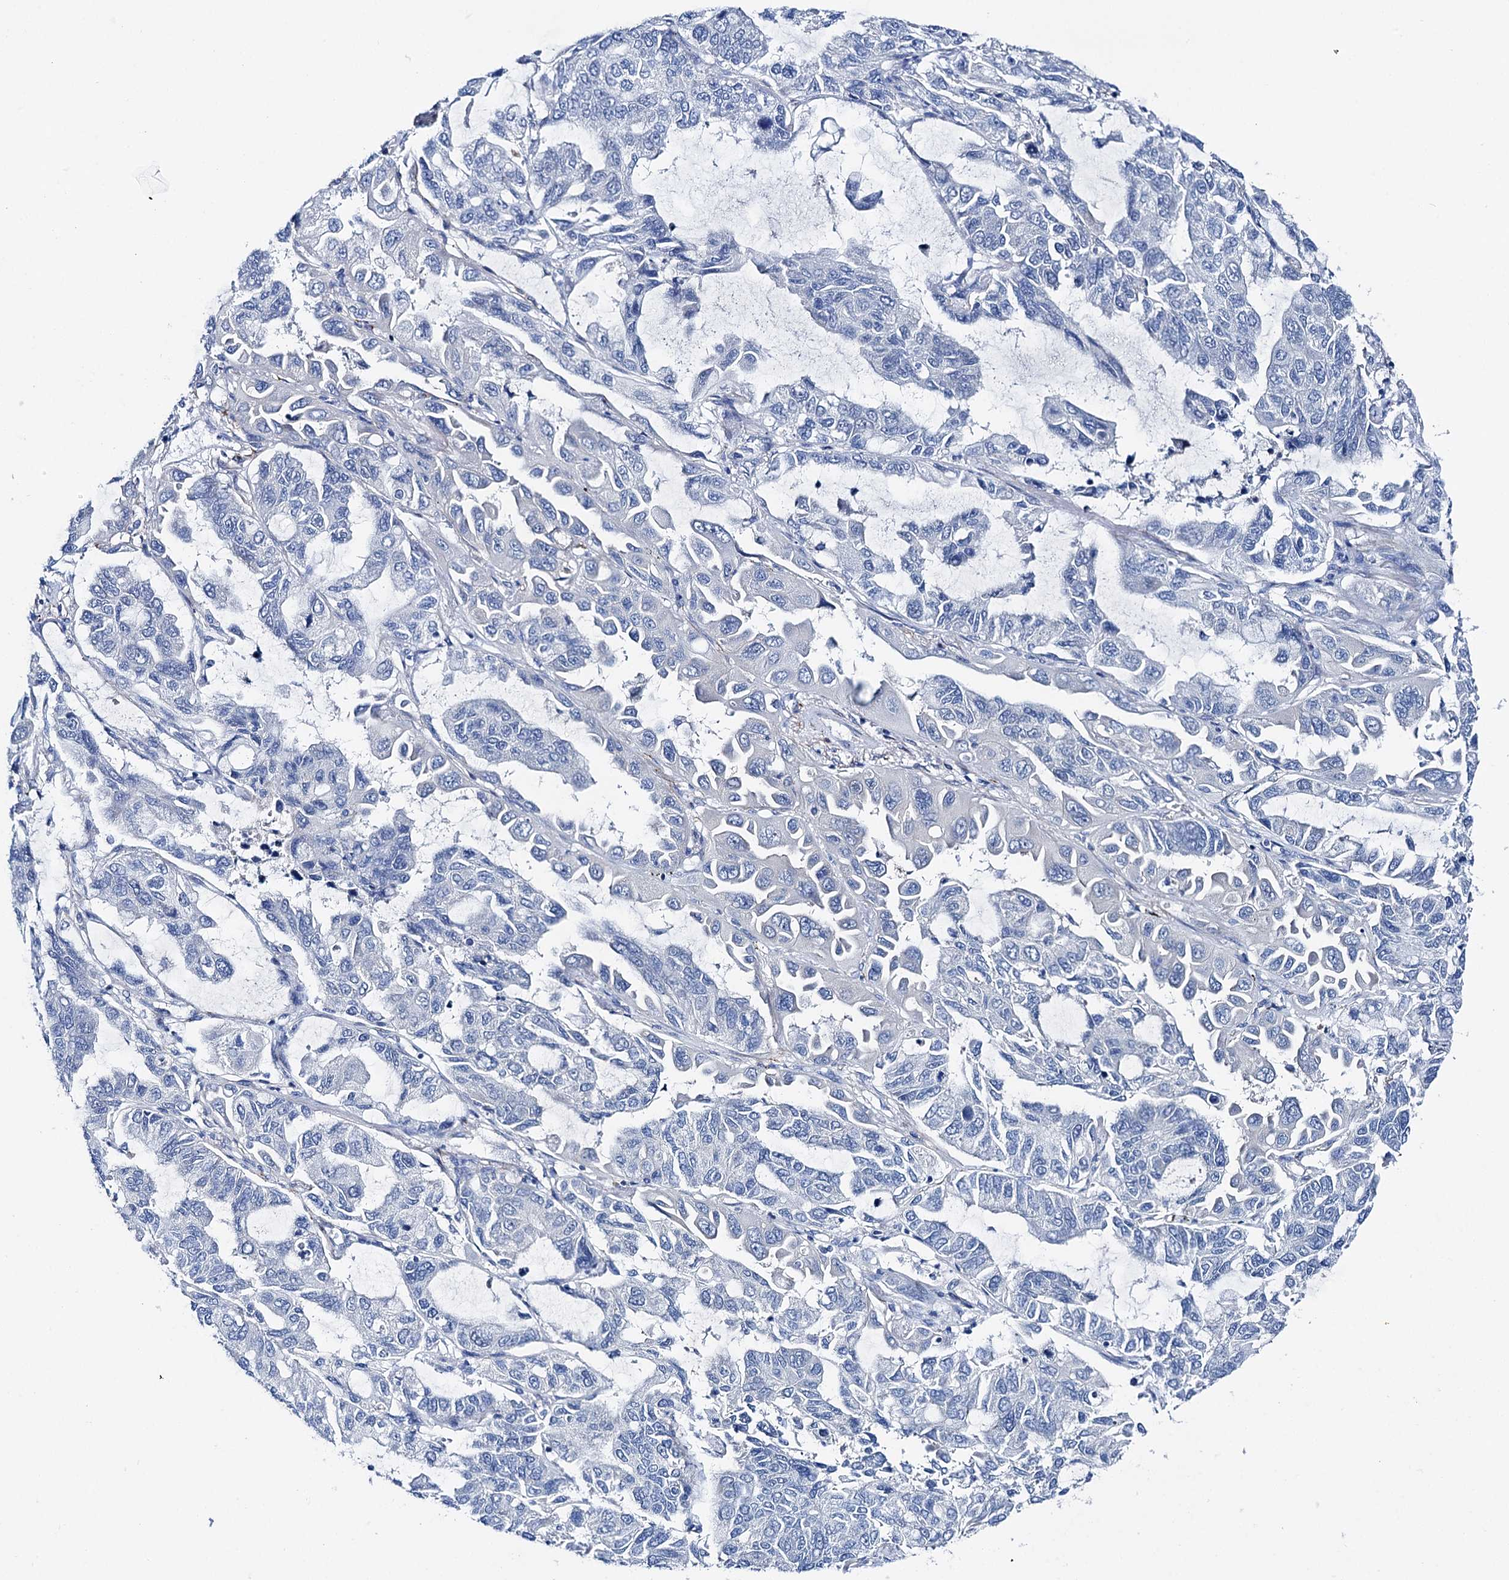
{"staining": {"intensity": "negative", "quantity": "none", "location": "none"}, "tissue": "lung cancer", "cell_type": "Tumor cells", "image_type": "cancer", "snomed": [{"axis": "morphology", "description": "Adenocarcinoma, NOS"}, {"axis": "topography", "description": "Lung"}], "caption": "A photomicrograph of human lung adenocarcinoma is negative for staining in tumor cells.", "gene": "SHROOM1", "patient": {"sex": "male", "age": 64}}